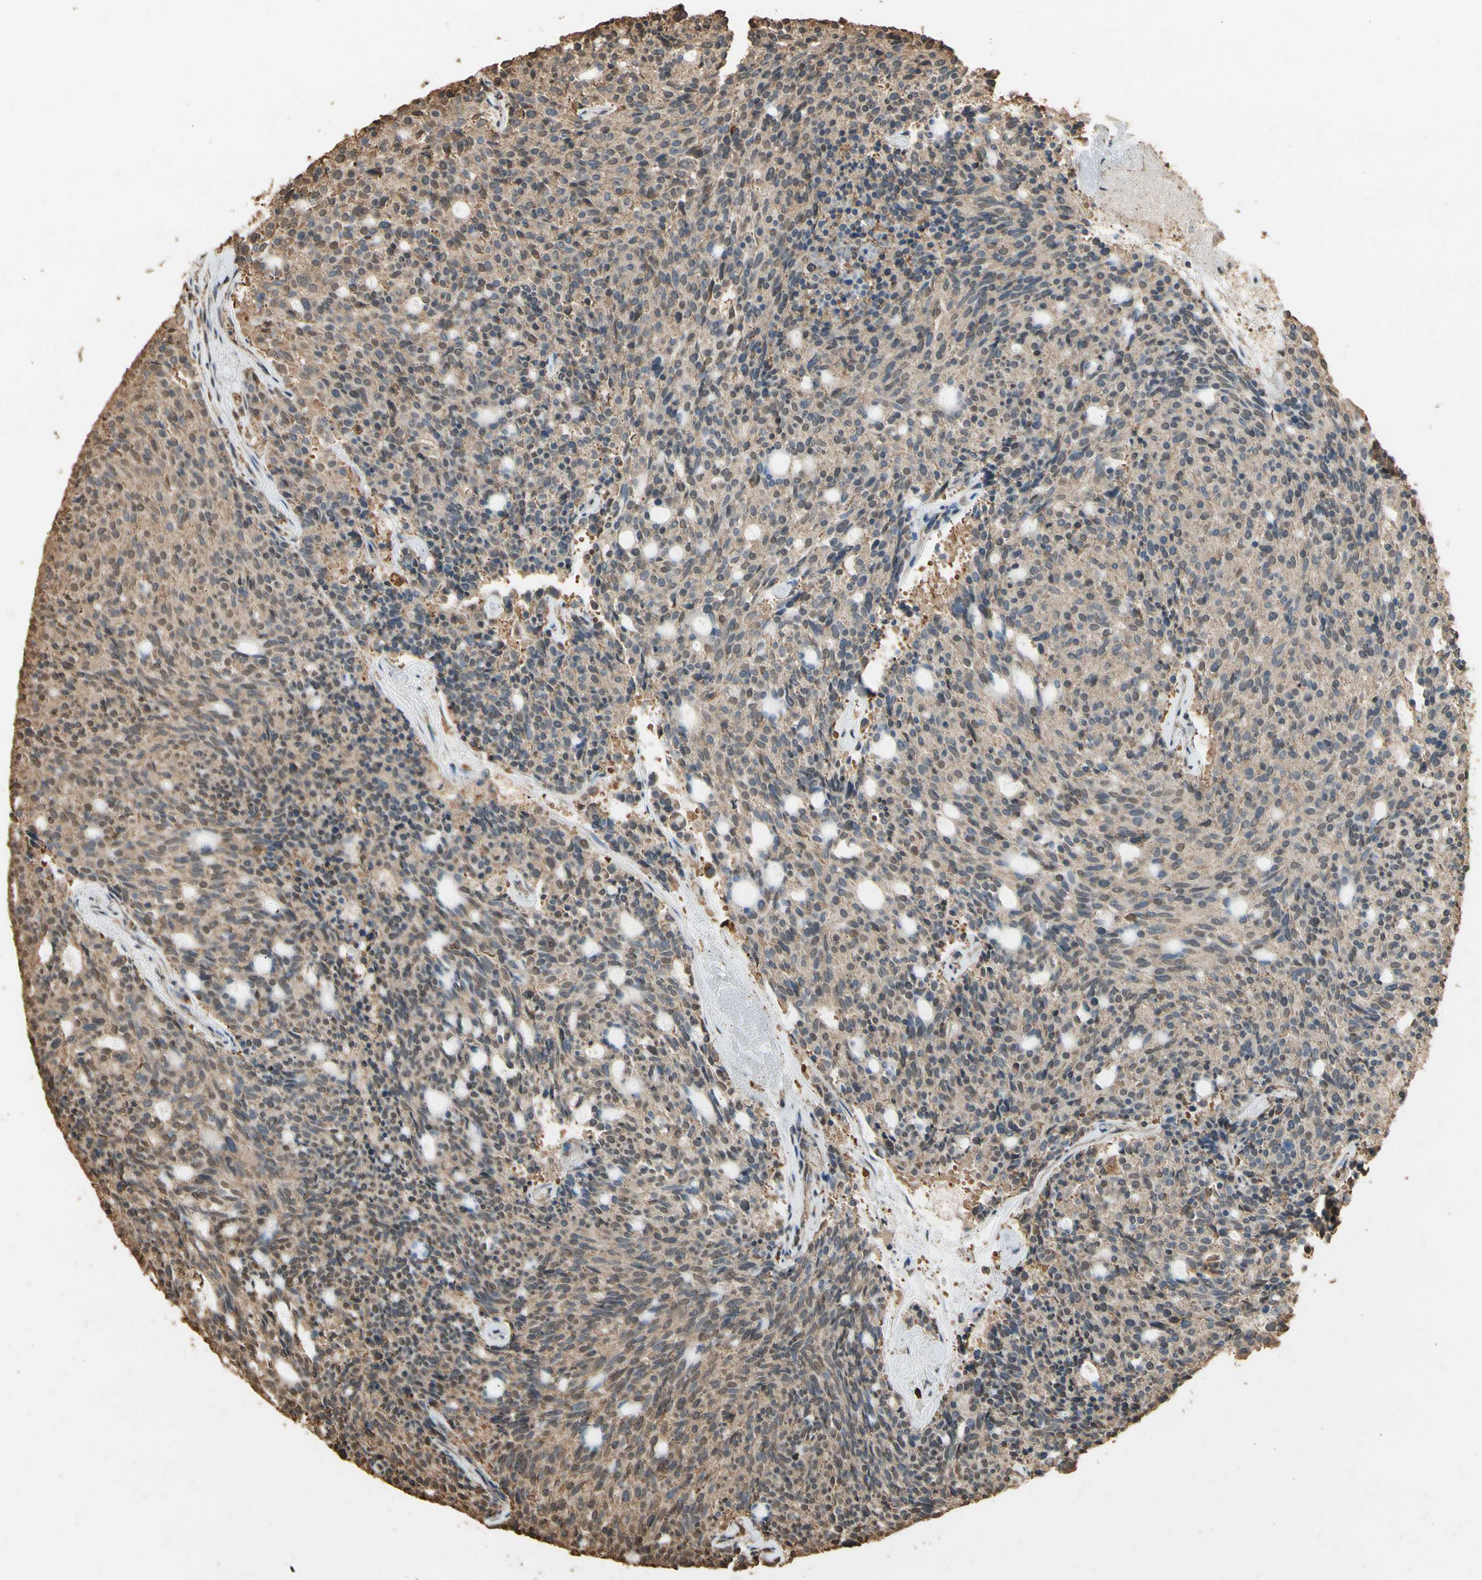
{"staining": {"intensity": "moderate", "quantity": ">75%", "location": "cytoplasmic/membranous,nuclear"}, "tissue": "carcinoid", "cell_type": "Tumor cells", "image_type": "cancer", "snomed": [{"axis": "morphology", "description": "Carcinoid, malignant, NOS"}, {"axis": "topography", "description": "Pancreas"}], "caption": "Immunohistochemistry (IHC) micrograph of neoplastic tissue: human carcinoid (malignant) stained using immunohistochemistry displays medium levels of moderate protein expression localized specifically in the cytoplasmic/membranous and nuclear of tumor cells, appearing as a cytoplasmic/membranous and nuclear brown color.", "gene": "TNFSF13B", "patient": {"sex": "female", "age": 54}}